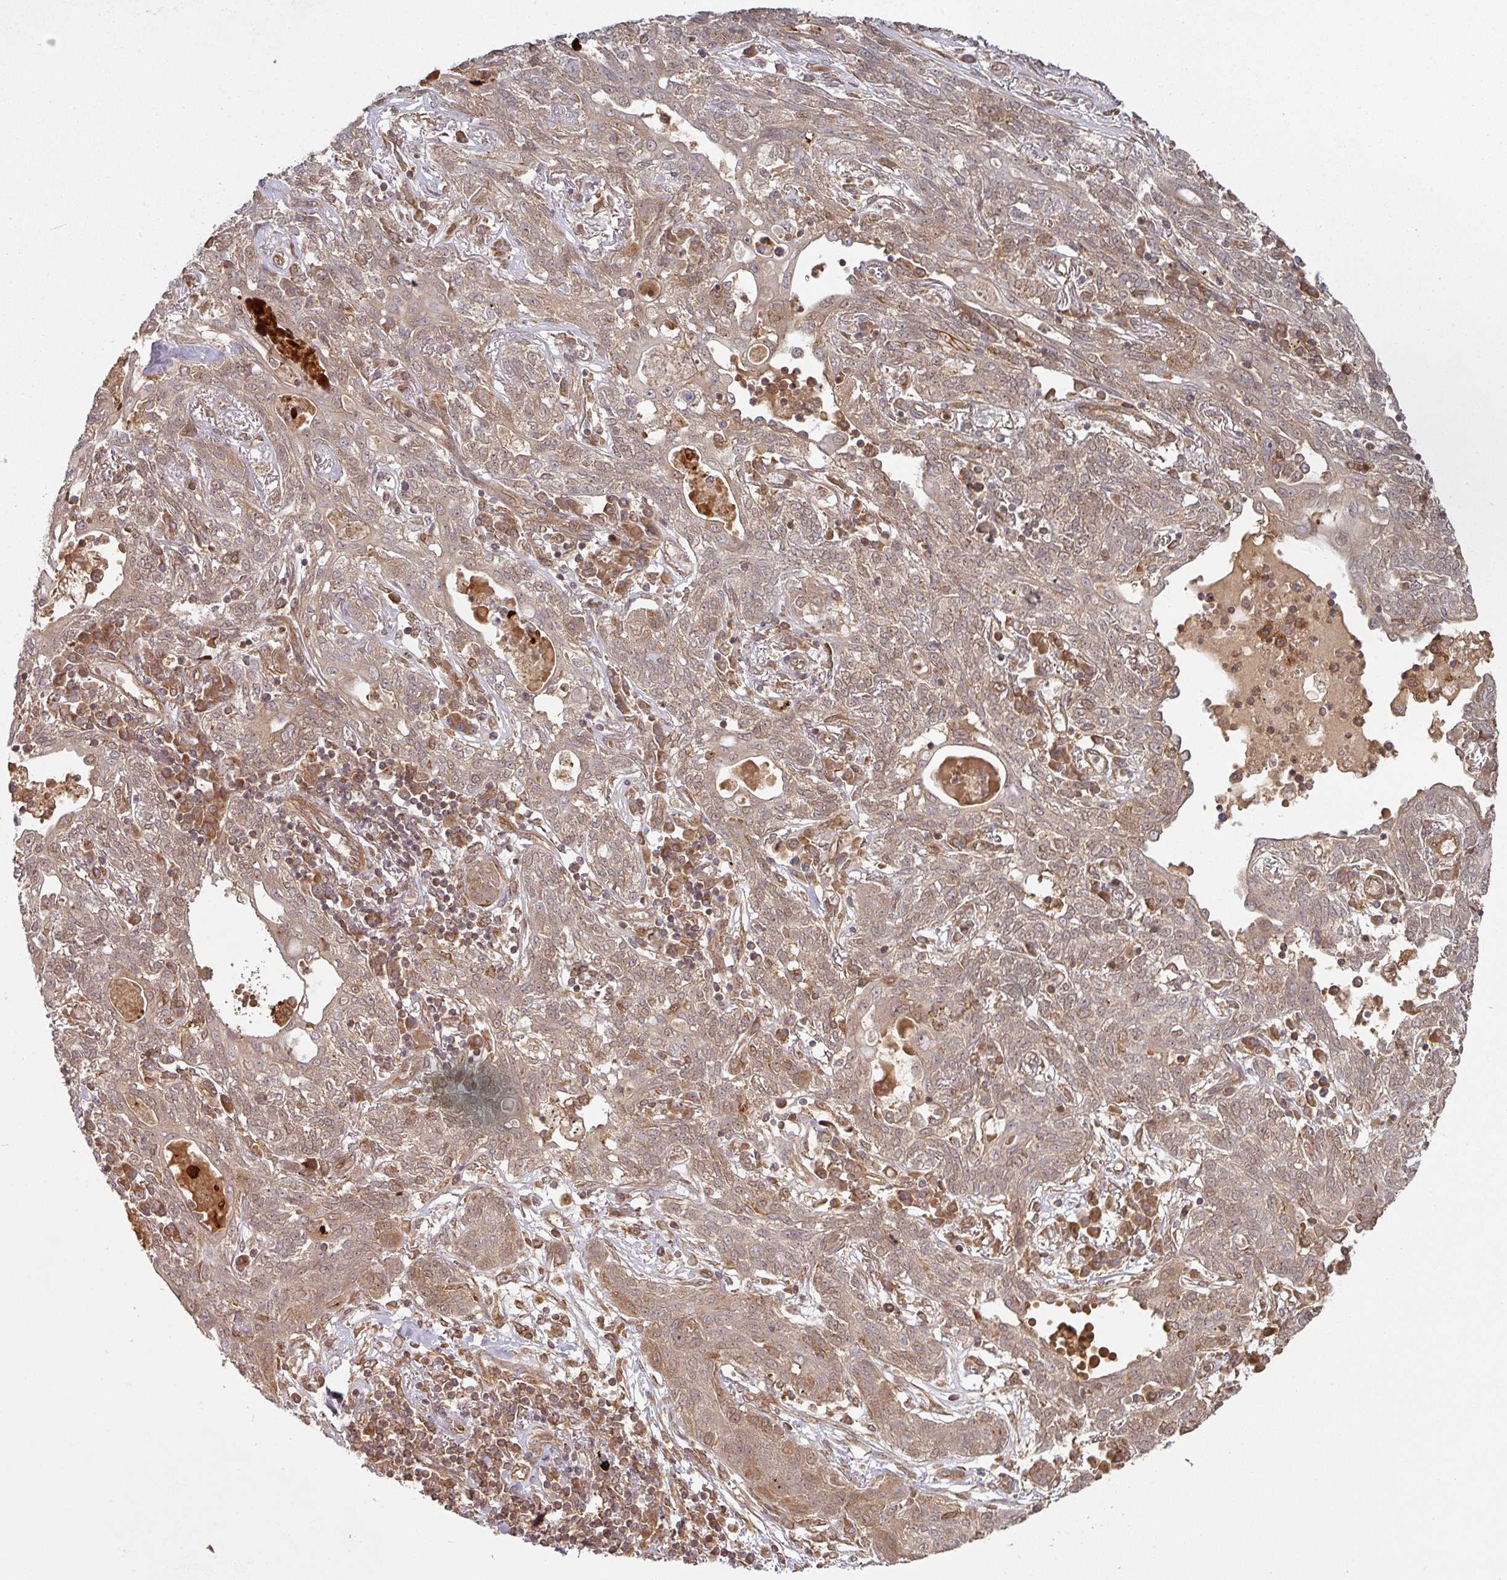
{"staining": {"intensity": "moderate", "quantity": ">75%", "location": "cytoplasmic/membranous"}, "tissue": "lung cancer", "cell_type": "Tumor cells", "image_type": "cancer", "snomed": [{"axis": "morphology", "description": "Squamous cell carcinoma, NOS"}, {"axis": "topography", "description": "Lung"}], "caption": "About >75% of tumor cells in human lung cancer (squamous cell carcinoma) display moderate cytoplasmic/membranous protein expression as visualized by brown immunohistochemical staining.", "gene": "EIF4EBP2", "patient": {"sex": "female", "age": 70}}